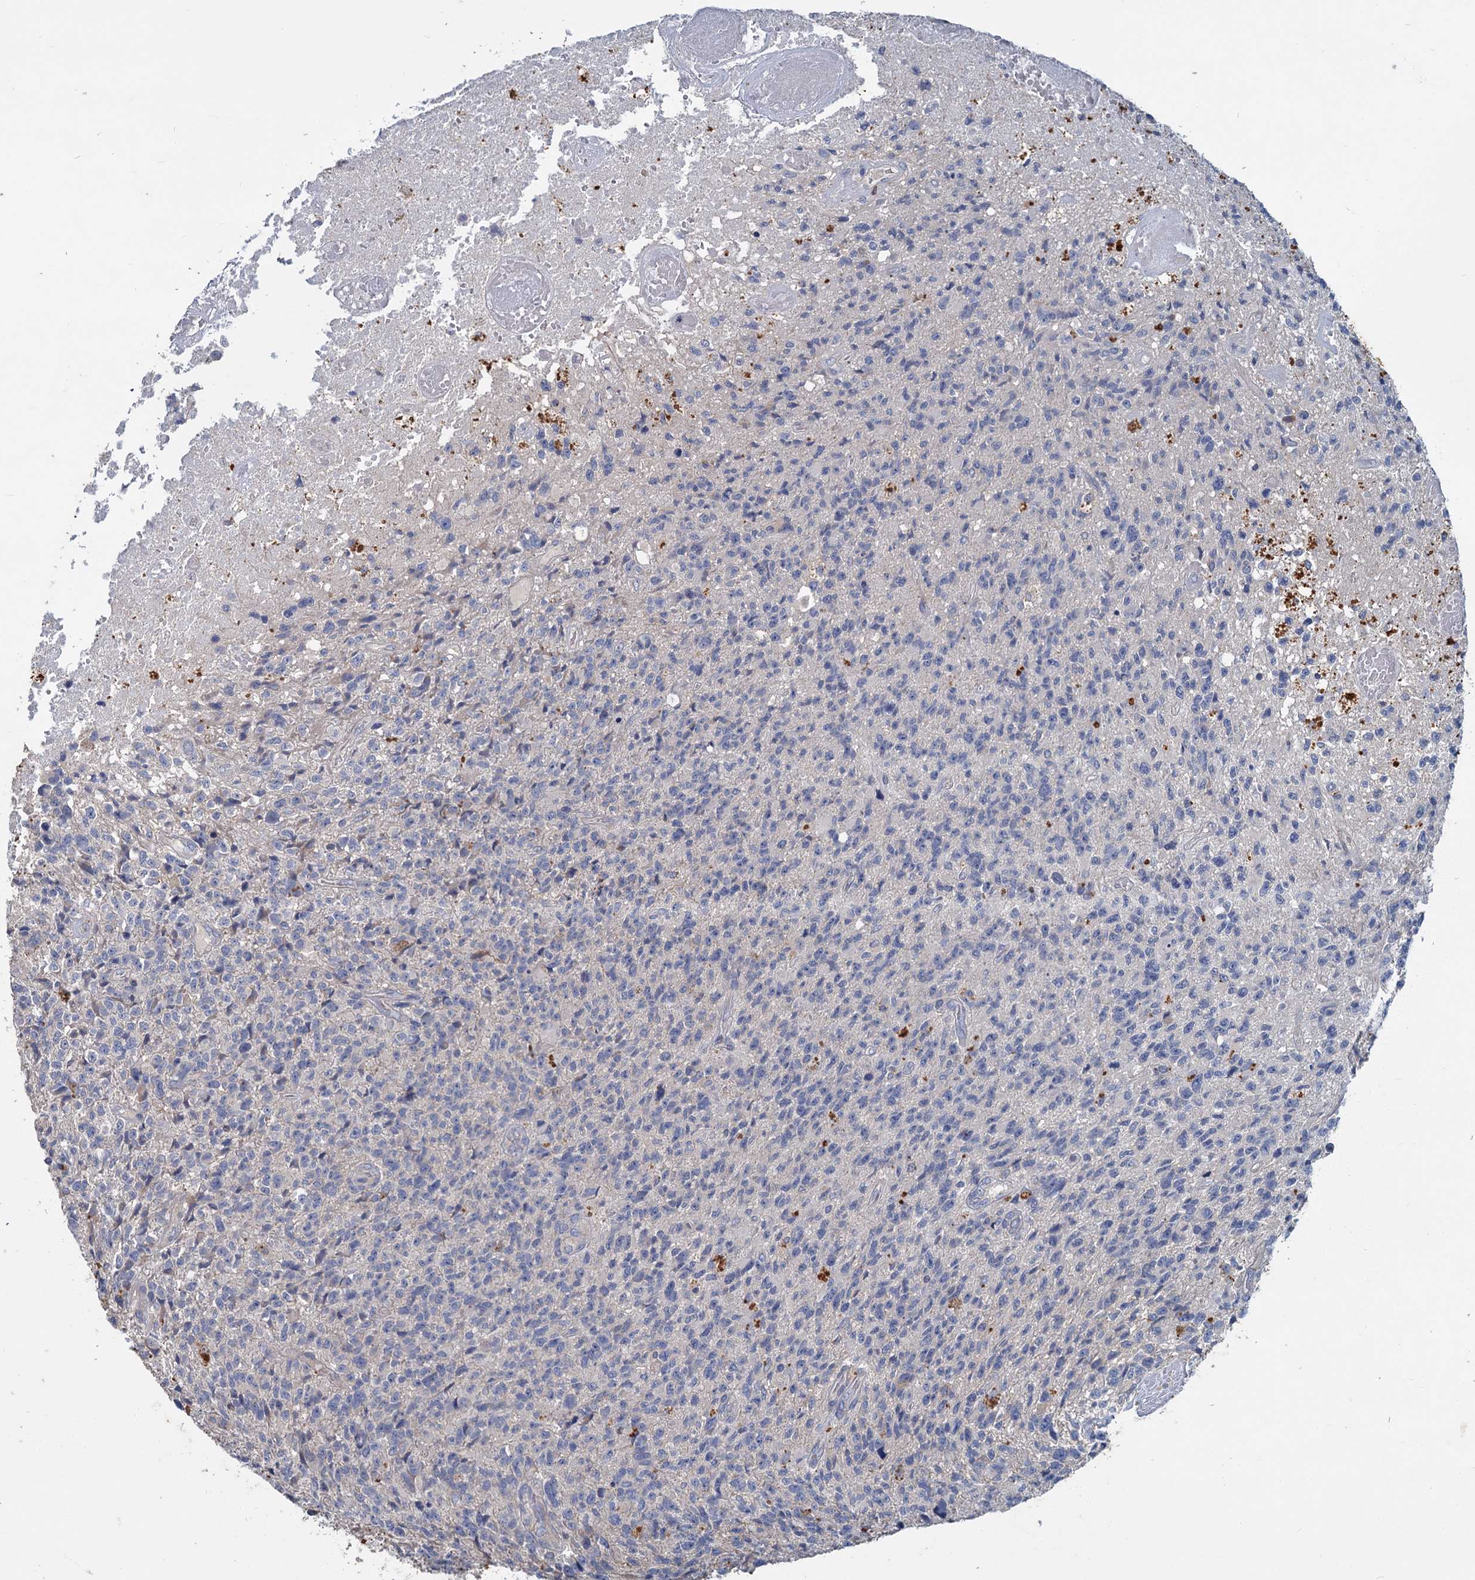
{"staining": {"intensity": "negative", "quantity": "none", "location": "none"}, "tissue": "glioma", "cell_type": "Tumor cells", "image_type": "cancer", "snomed": [{"axis": "morphology", "description": "Glioma, malignant, High grade"}, {"axis": "topography", "description": "Brain"}], "caption": "IHC photomicrograph of human high-grade glioma (malignant) stained for a protein (brown), which displays no staining in tumor cells.", "gene": "SLC2A7", "patient": {"sex": "male", "age": 76}}